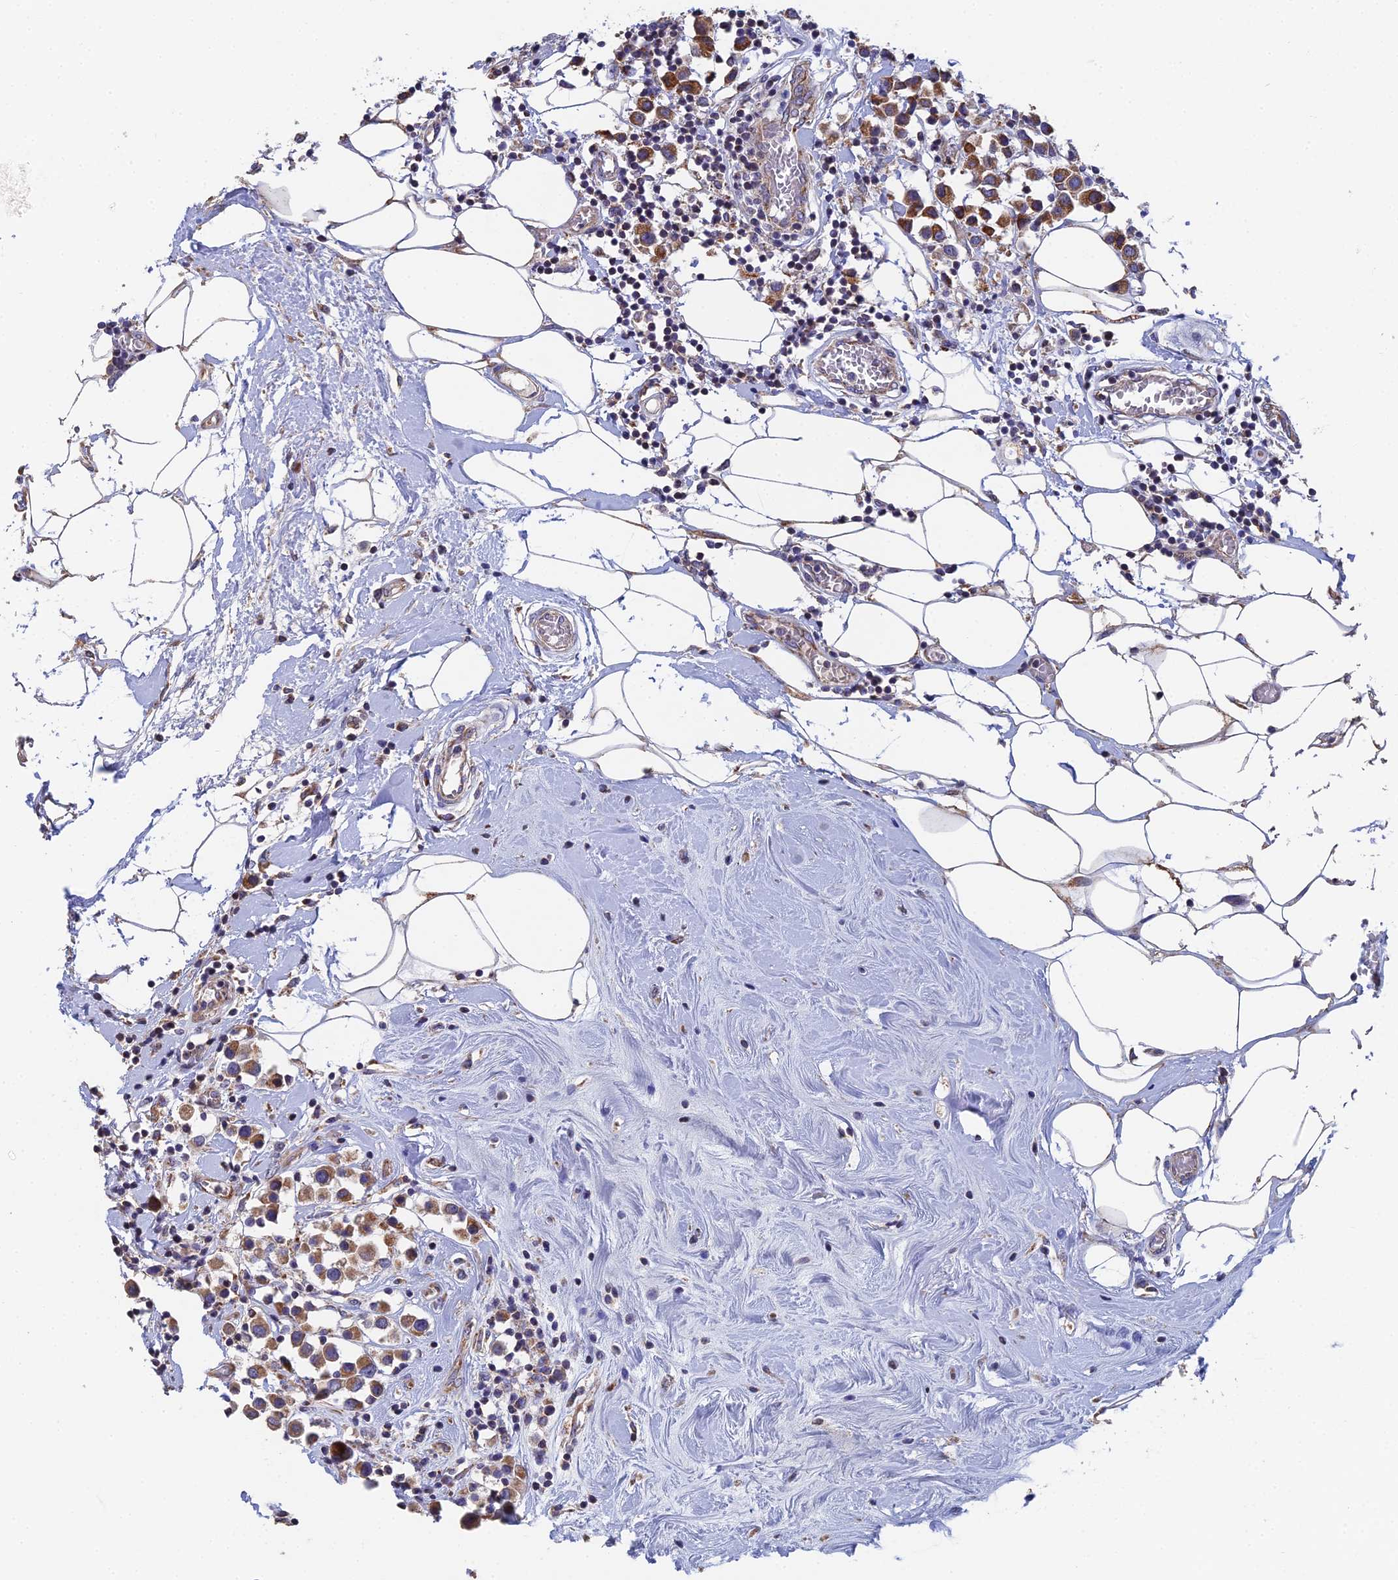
{"staining": {"intensity": "strong", "quantity": ">75%", "location": "cytoplasmic/membranous"}, "tissue": "breast cancer", "cell_type": "Tumor cells", "image_type": "cancer", "snomed": [{"axis": "morphology", "description": "Duct carcinoma"}, {"axis": "topography", "description": "Breast"}], "caption": "About >75% of tumor cells in human breast invasive ductal carcinoma exhibit strong cytoplasmic/membranous protein positivity as visualized by brown immunohistochemical staining.", "gene": "ECSIT", "patient": {"sex": "female", "age": 61}}